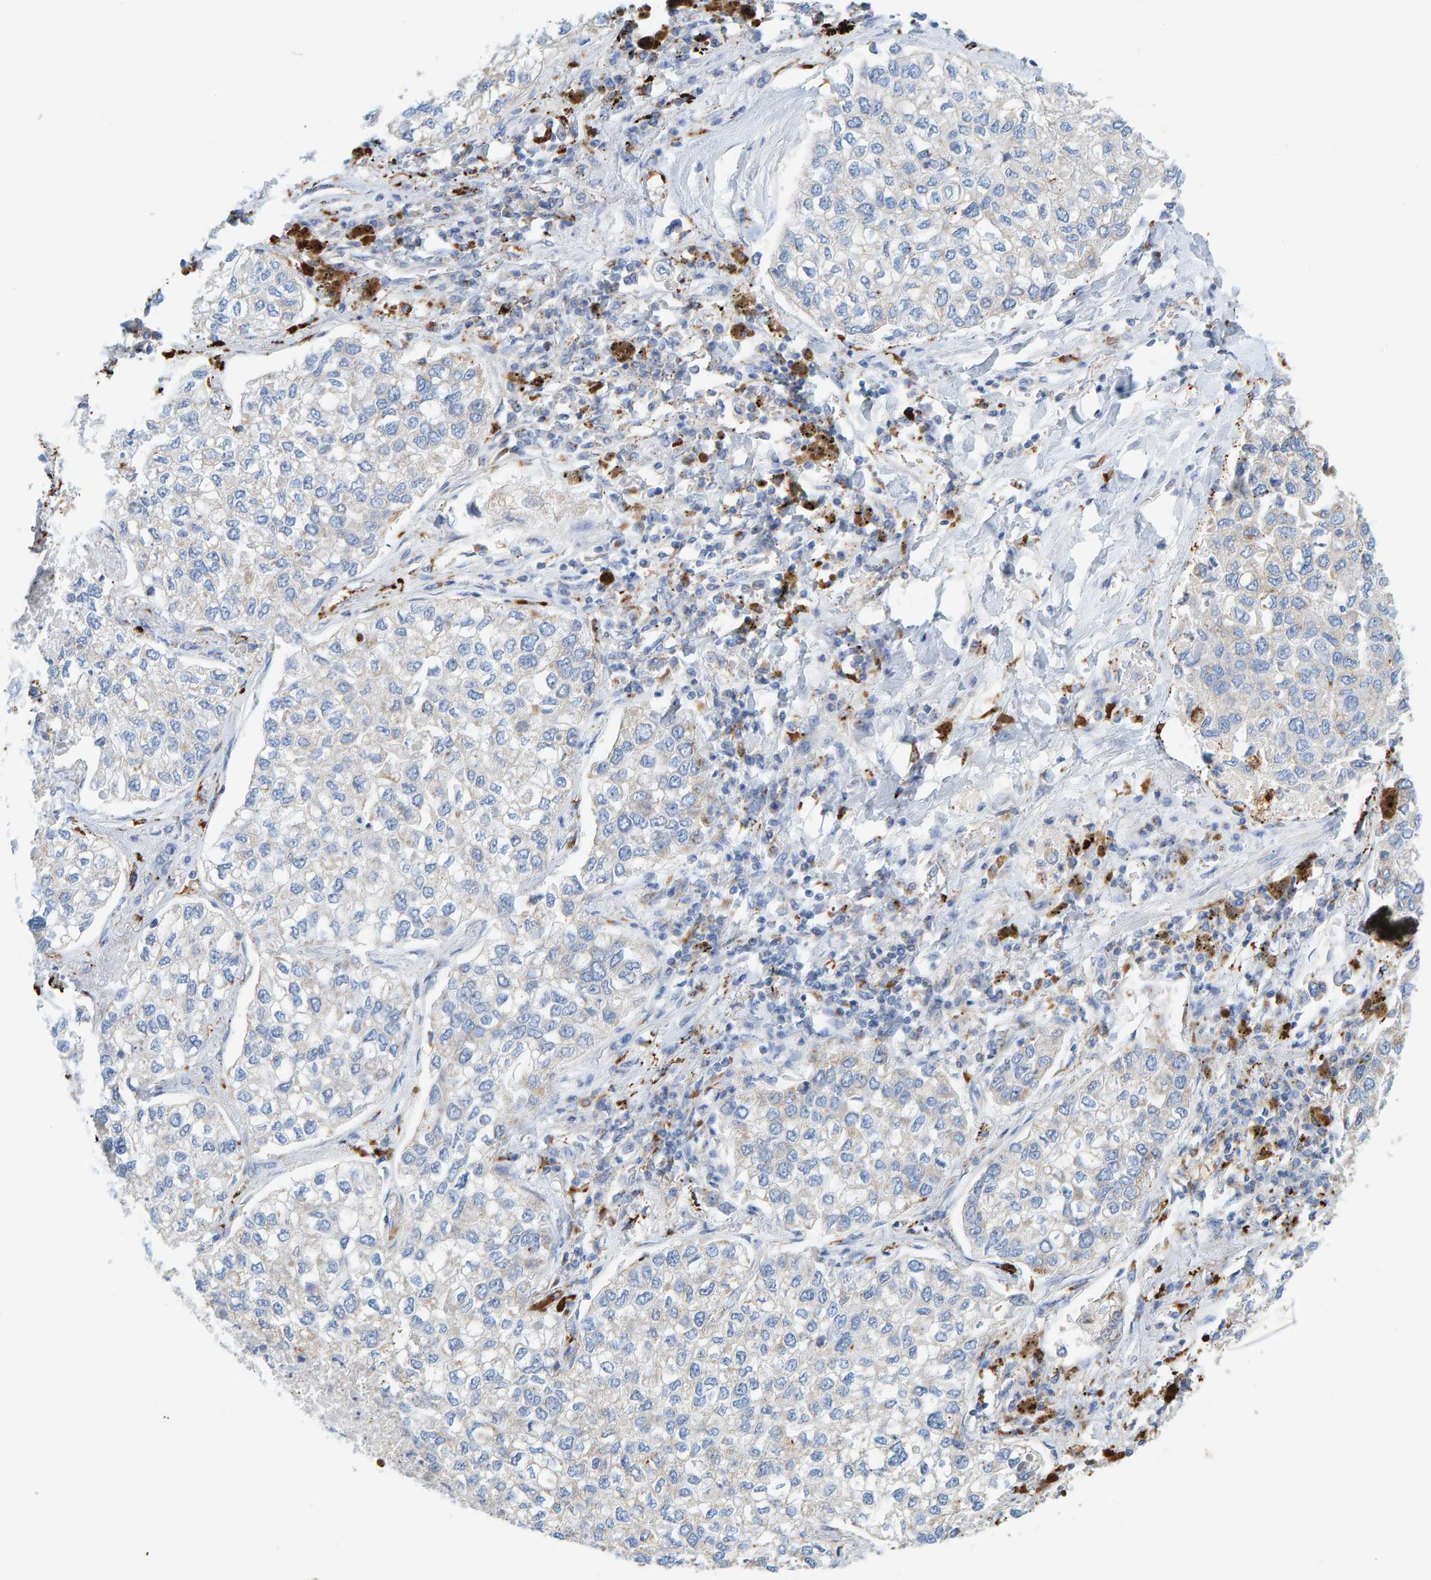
{"staining": {"intensity": "negative", "quantity": "none", "location": "none"}, "tissue": "lung cancer", "cell_type": "Tumor cells", "image_type": "cancer", "snomed": [{"axis": "morphology", "description": "Inflammation, NOS"}, {"axis": "morphology", "description": "Adenocarcinoma, NOS"}, {"axis": "topography", "description": "Lung"}], "caption": "The micrograph displays no significant positivity in tumor cells of lung adenocarcinoma. Brightfield microscopy of immunohistochemistry (IHC) stained with DAB (3,3'-diaminobenzidine) (brown) and hematoxylin (blue), captured at high magnification.", "gene": "BIN3", "patient": {"sex": "male", "age": 63}}